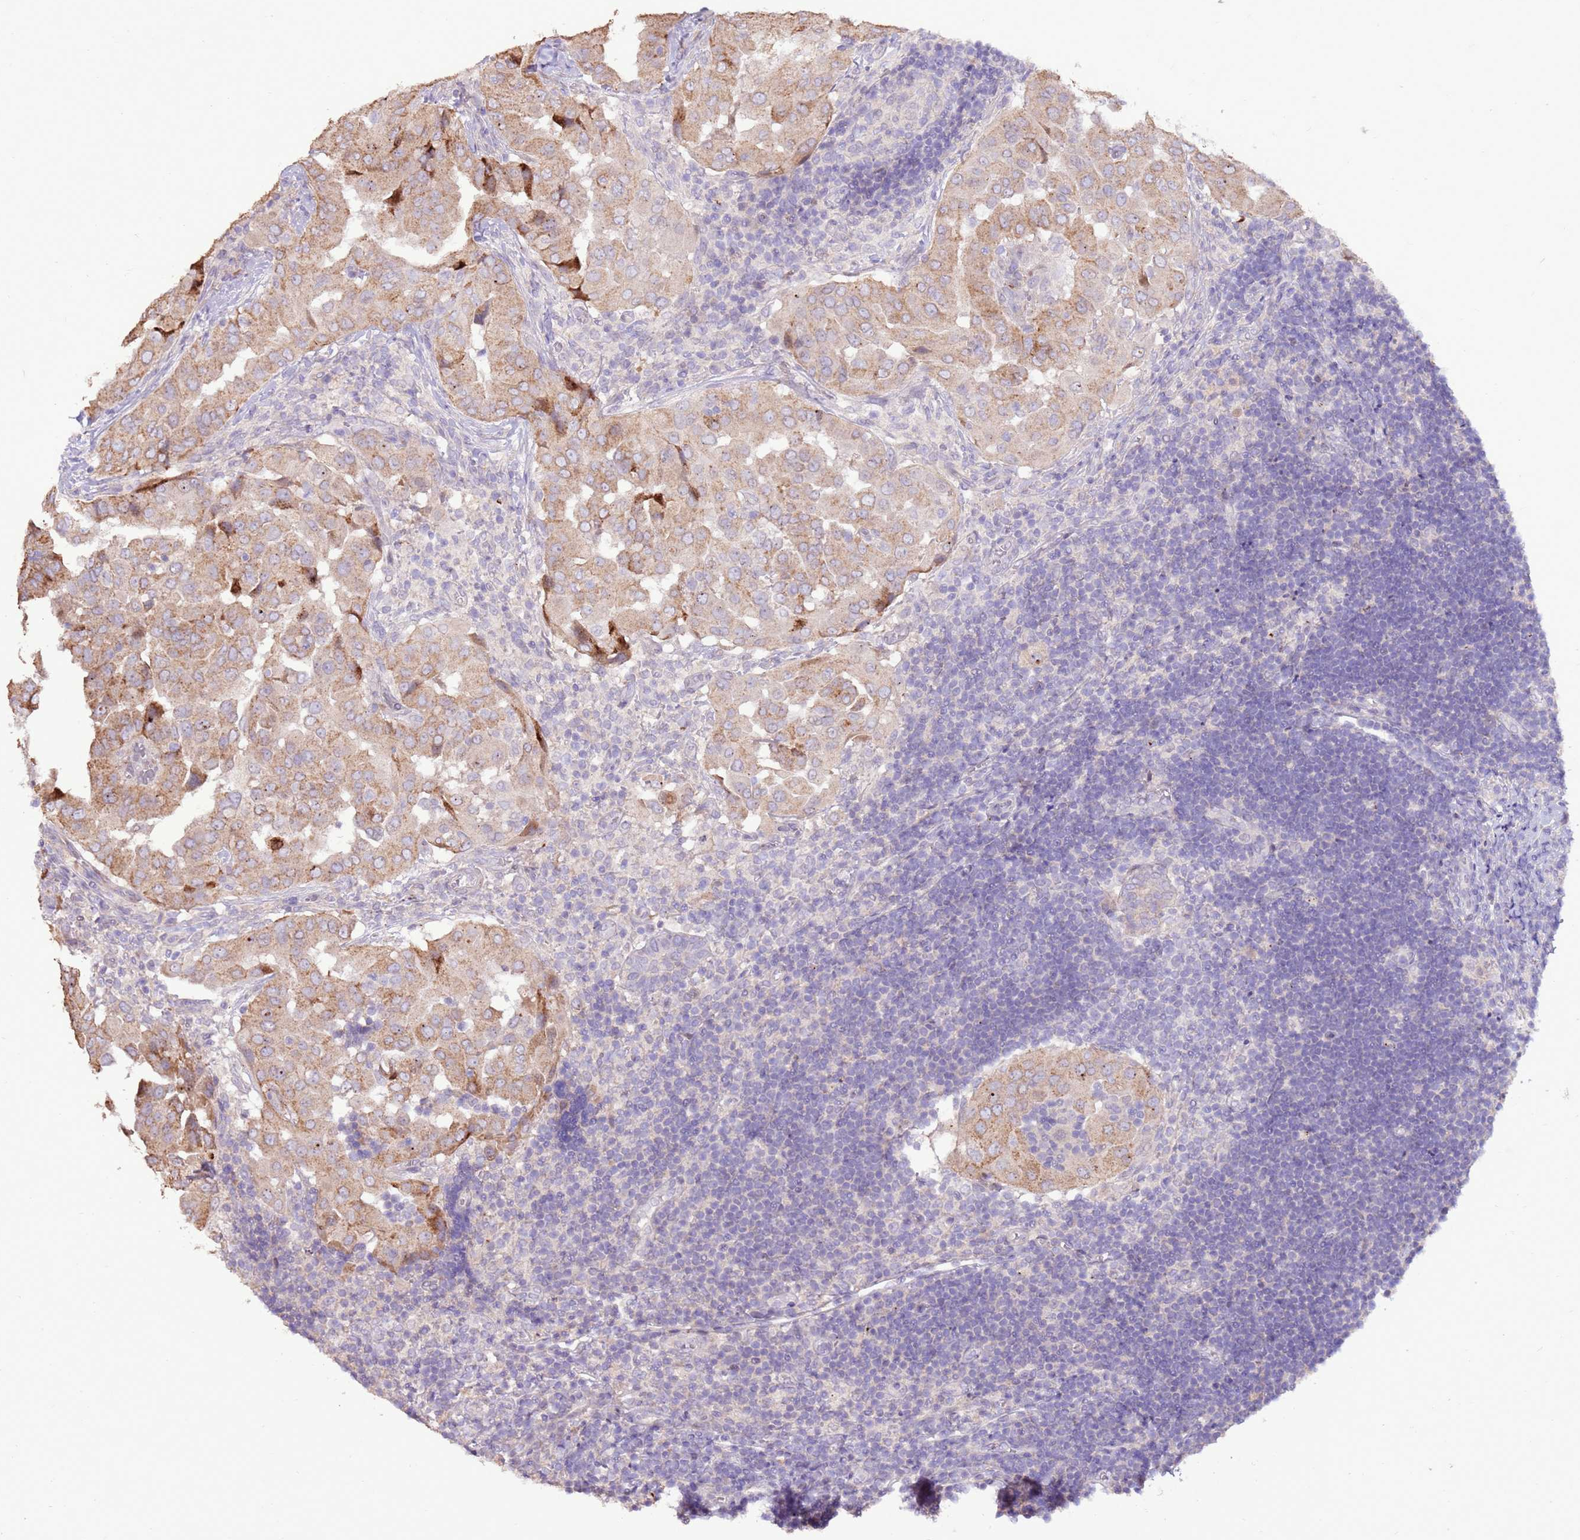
{"staining": {"intensity": "moderate", "quantity": ">75%", "location": "cytoplasmic/membranous"}, "tissue": "thyroid cancer", "cell_type": "Tumor cells", "image_type": "cancer", "snomed": [{"axis": "morphology", "description": "Papillary adenocarcinoma, NOS"}, {"axis": "topography", "description": "Thyroid gland"}], "caption": "Immunohistochemistry (IHC) of thyroid cancer displays medium levels of moderate cytoplasmic/membranous positivity in approximately >75% of tumor cells. (brown staining indicates protein expression, while blue staining denotes nuclei).", "gene": "LGI4", "patient": {"sex": "male", "age": 33}}